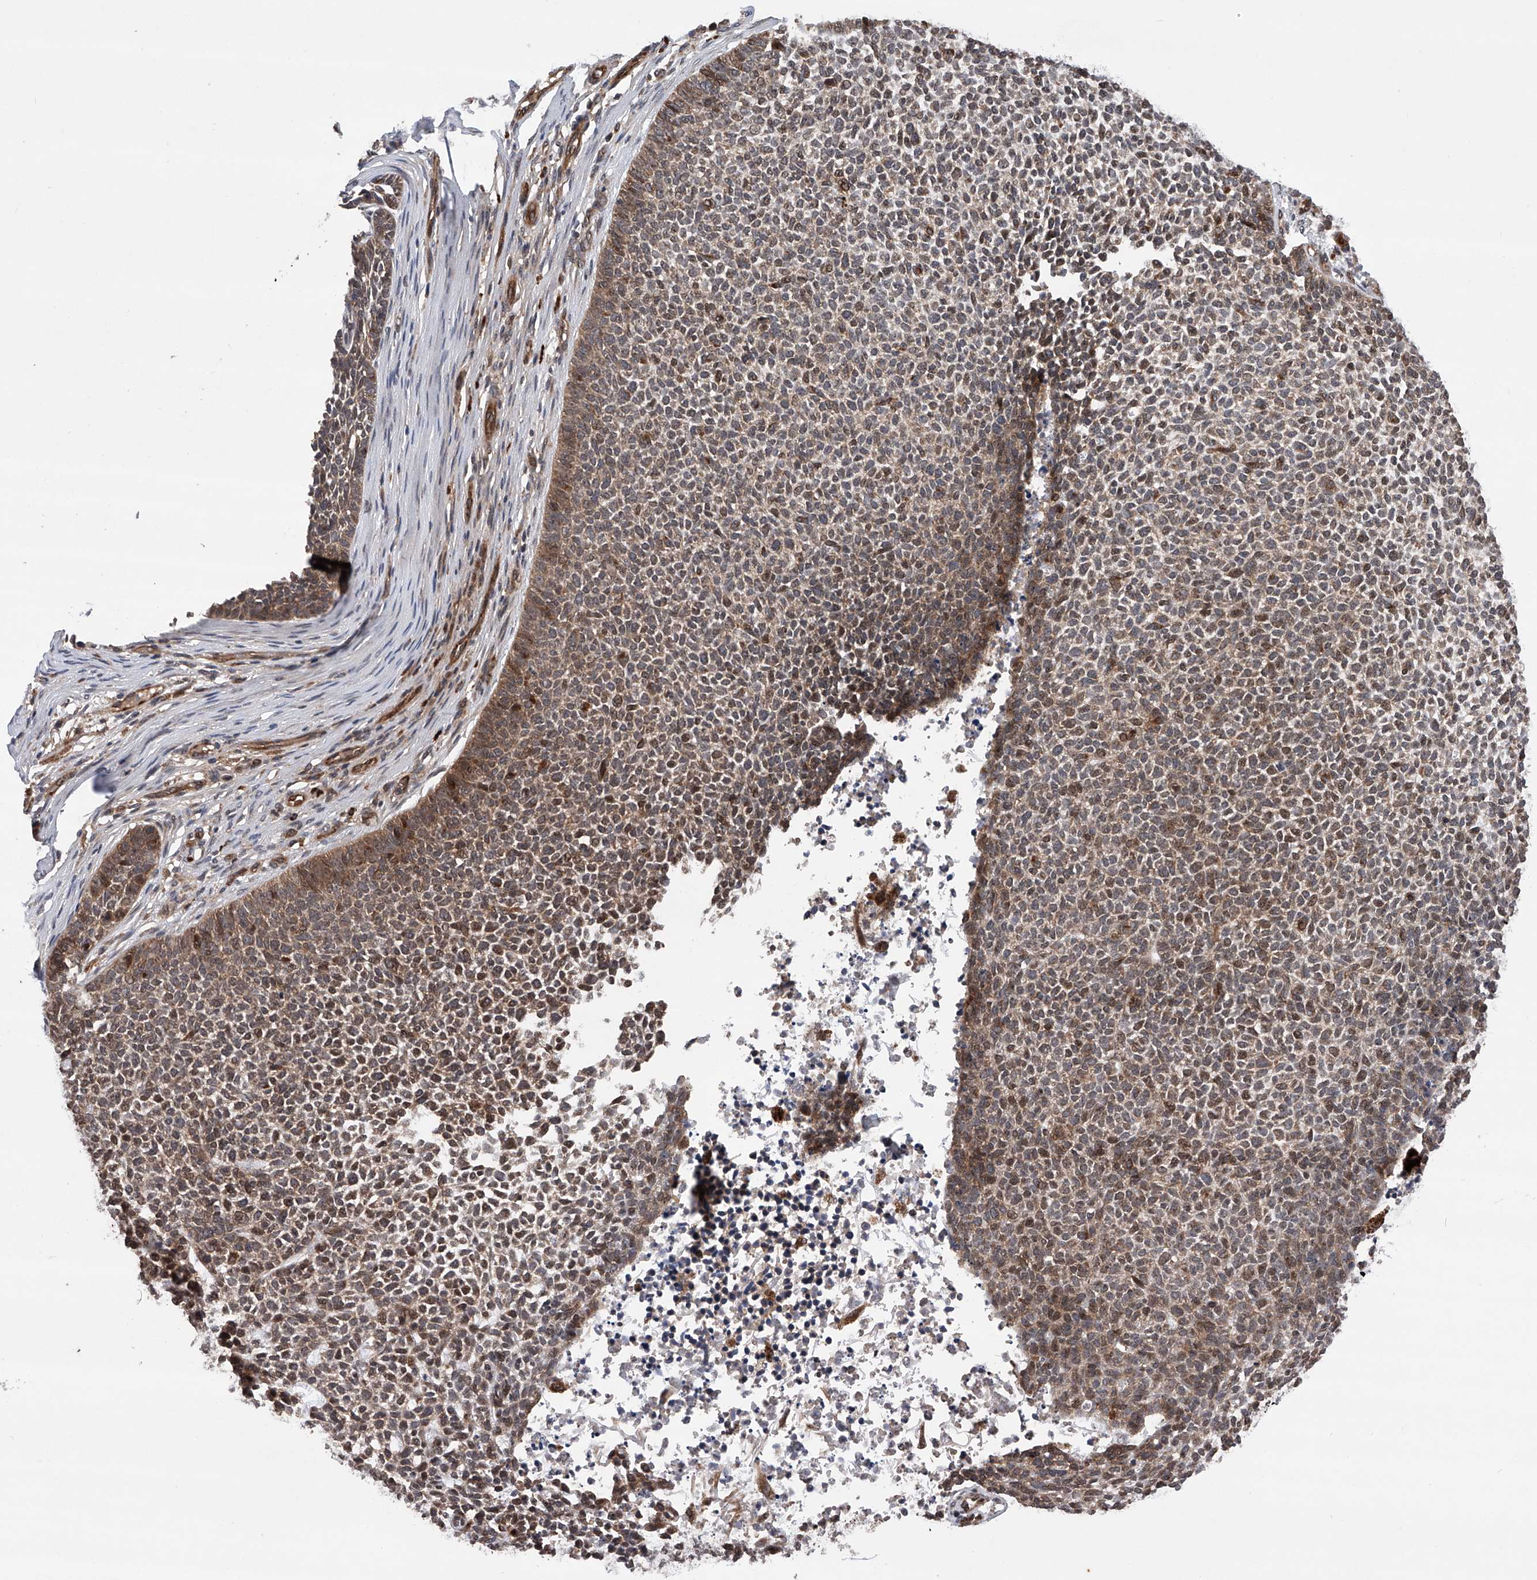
{"staining": {"intensity": "moderate", "quantity": "25%-75%", "location": "cytoplasmic/membranous,nuclear"}, "tissue": "skin cancer", "cell_type": "Tumor cells", "image_type": "cancer", "snomed": [{"axis": "morphology", "description": "Basal cell carcinoma"}, {"axis": "topography", "description": "Skin"}], "caption": "Tumor cells reveal moderate cytoplasmic/membranous and nuclear staining in approximately 25%-75% of cells in skin cancer (basal cell carcinoma).", "gene": "MAP3K11", "patient": {"sex": "female", "age": 84}}